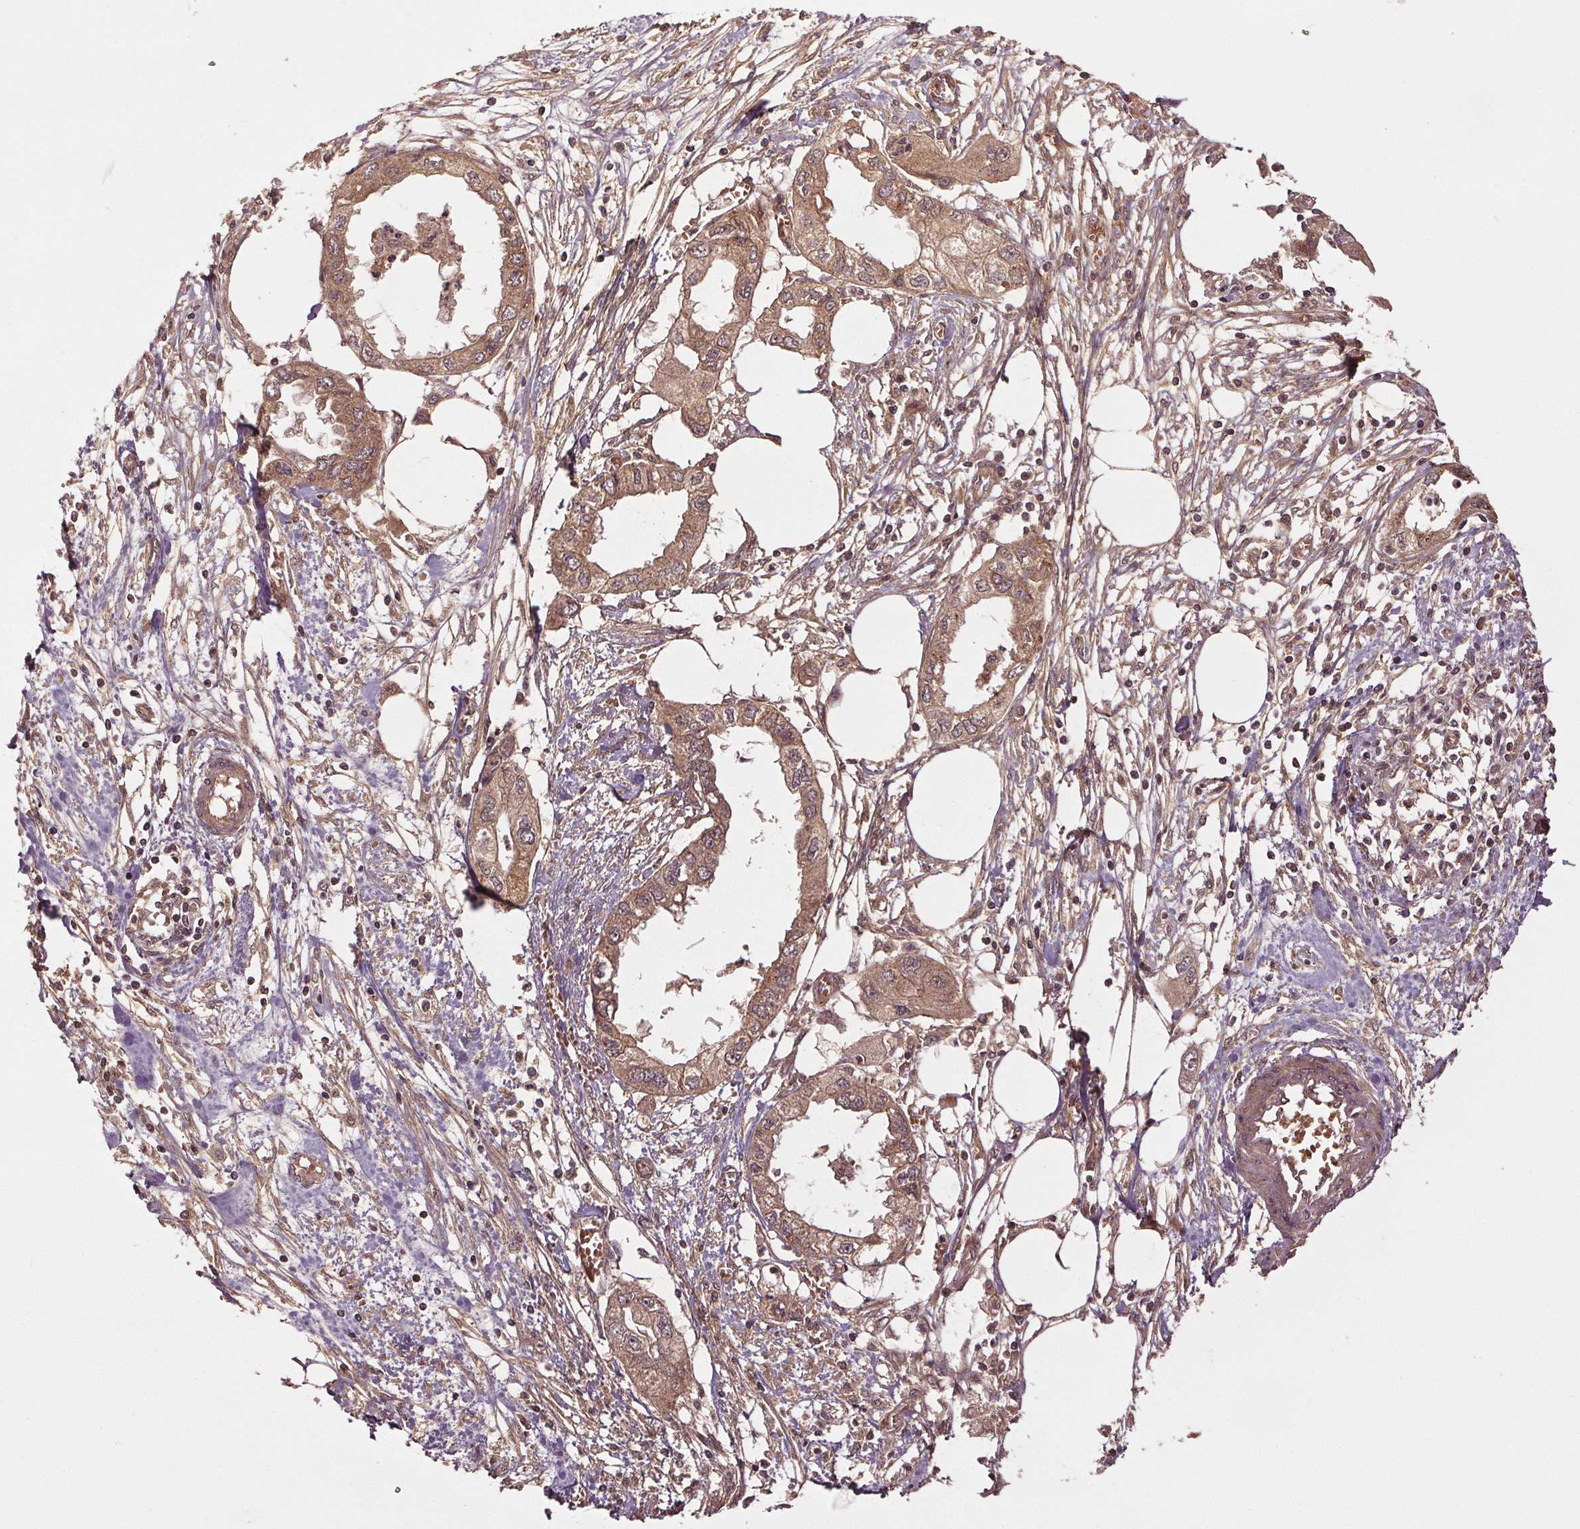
{"staining": {"intensity": "weak", "quantity": ">75%", "location": "cytoplasmic/membranous"}, "tissue": "endometrial cancer", "cell_type": "Tumor cells", "image_type": "cancer", "snomed": [{"axis": "morphology", "description": "Adenocarcinoma, NOS"}, {"axis": "morphology", "description": "Adenocarcinoma, metastatic, NOS"}, {"axis": "topography", "description": "Adipose tissue"}, {"axis": "topography", "description": "Endometrium"}], "caption": "Immunohistochemistry (IHC) staining of endometrial adenocarcinoma, which demonstrates low levels of weak cytoplasmic/membranous staining in about >75% of tumor cells indicating weak cytoplasmic/membranous protein expression. The staining was performed using DAB (brown) for protein detection and nuclei were counterstained in hematoxylin (blue).", "gene": "EPHB3", "patient": {"sex": "female", "age": 67}}